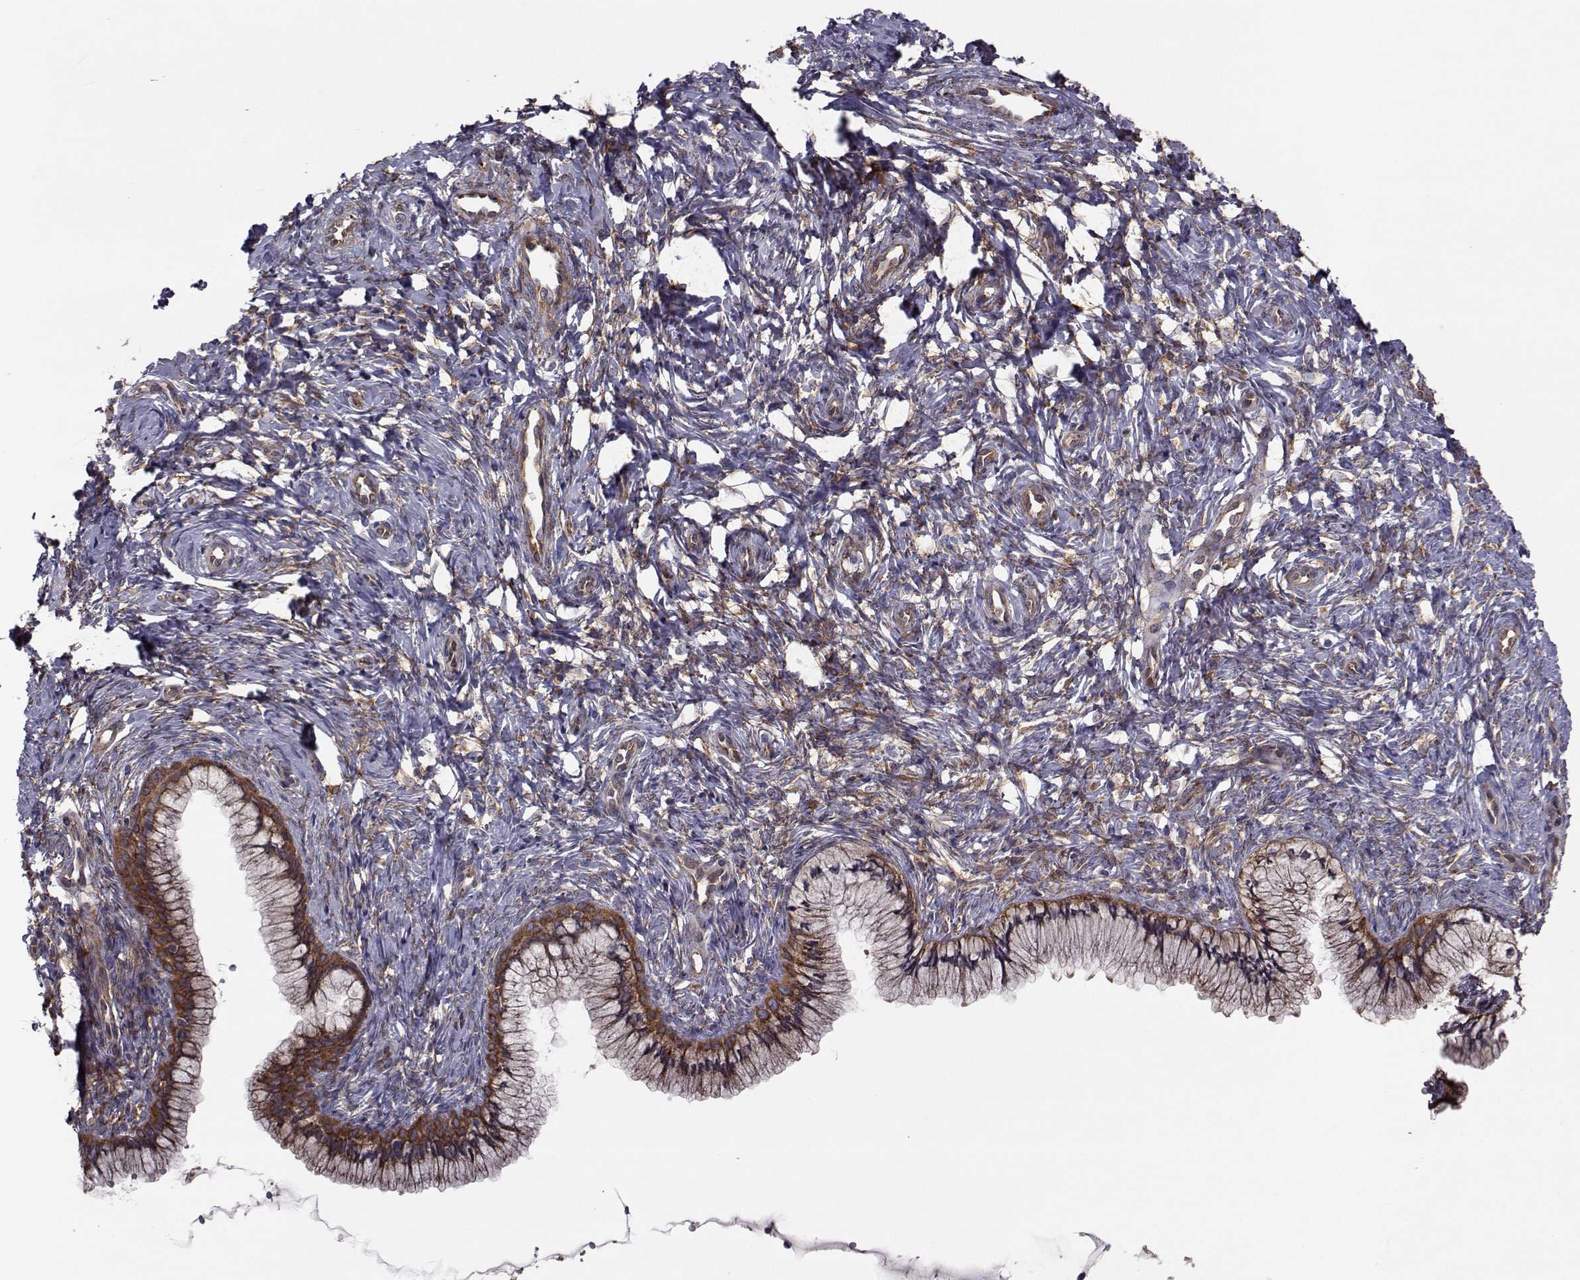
{"staining": {"intensity": "moderate", "quantity": ">75%", "location": "cytoplasmic/membranous"}, "tissue": "cervix", "cell_type": "Glandular cells", "image_type": "normal", "snomed": [{"axis": "morphology", "description": "Normal tissue, NOS"}, {"axis": "topography", "description": "Cervix"}], "caption": "This is an image of immunohistochemistry (IHC) staining of normal cervix, which shows moderate positivity in the cytoplasmic/membranous of glandular cells.", "gene": "TRIP10", "patient": {"sex": "female", "age": 37}}